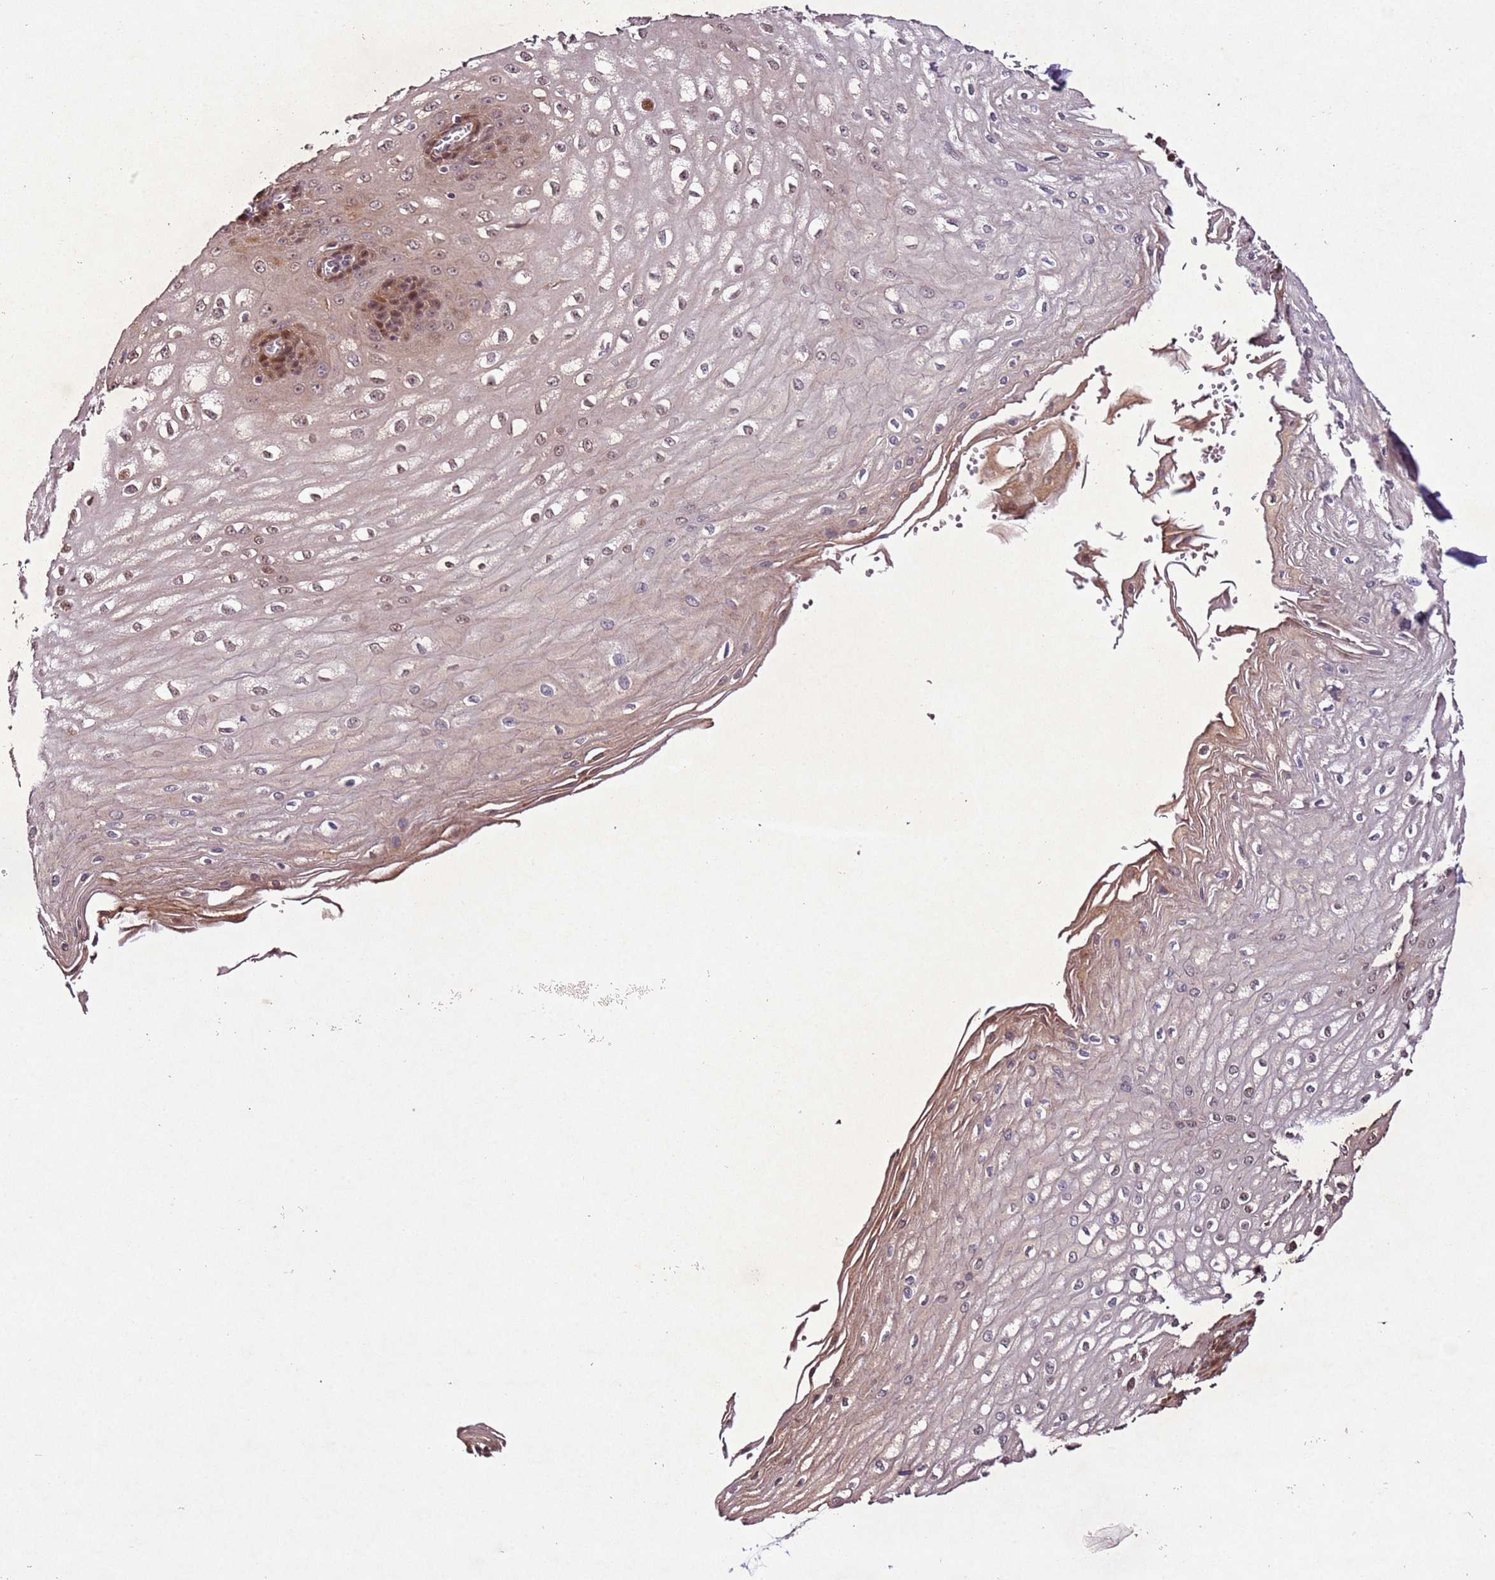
{"staining": {"intensity": "moderate", "quantity": ">75%", "location": "cytoplasmic/membranous,nuclear"}, "tissue": "esophagus", "cell_type": "Squamous epithelial cells", "image_type": "normal", "snomed": [{"axis": "morphology", "description": "Normal tissue, NOS"}, {"axis": "topography", "description": "Esophagus"}], "caption": "A high-resolution image shows IHC staining of normal esophagus, which exhibits moderate cytoplasmic/membranous,nuclear positivity in approximately >75% of squamous epithelial cells. (DAB (3,3'-diaminobenzidine) = brown stain, brightfield microscopy at high magnification).", "gene": "PTMA", "patient": {"sex": "male", "age": 60}}